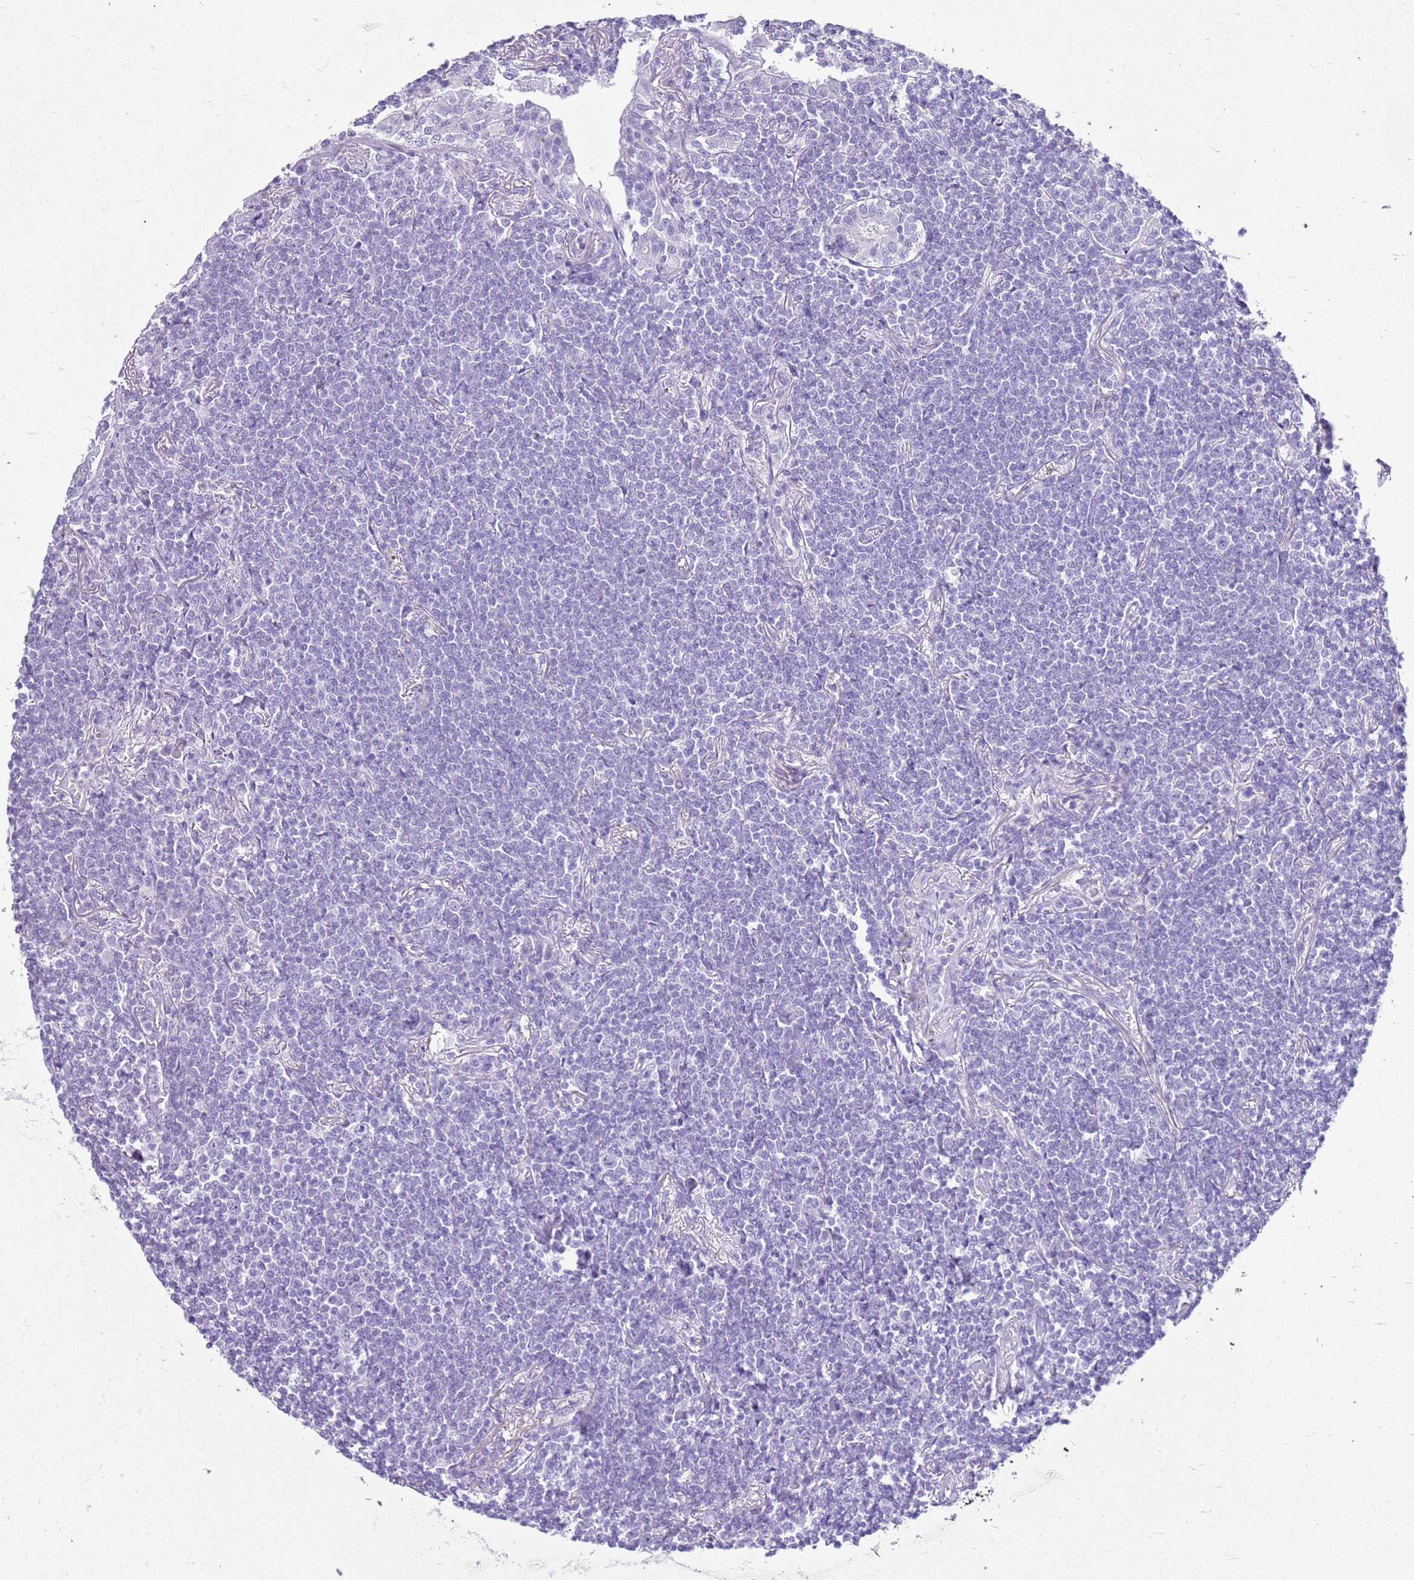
{"staining": {"intensity": "negative", "quantity": "none", "location": "none"}, "tissue": "lymphoma", "cell_type": "Tumor cells", "image_type": "cancer", "snomed": [{"axis": "morphology", "description": "Malignant lymphoma, non-Hodgkin's type, Low grade"}, {"axis": "topography", "description": "Lung"}], "caption": "This image is of lymphoma stained with IHC to label a protein in brown with the nuclei are counter-stained blue. There is no positivity in tumor cells.", "gene": "CA8", "patient": {"sex": "female", "age": 71}}